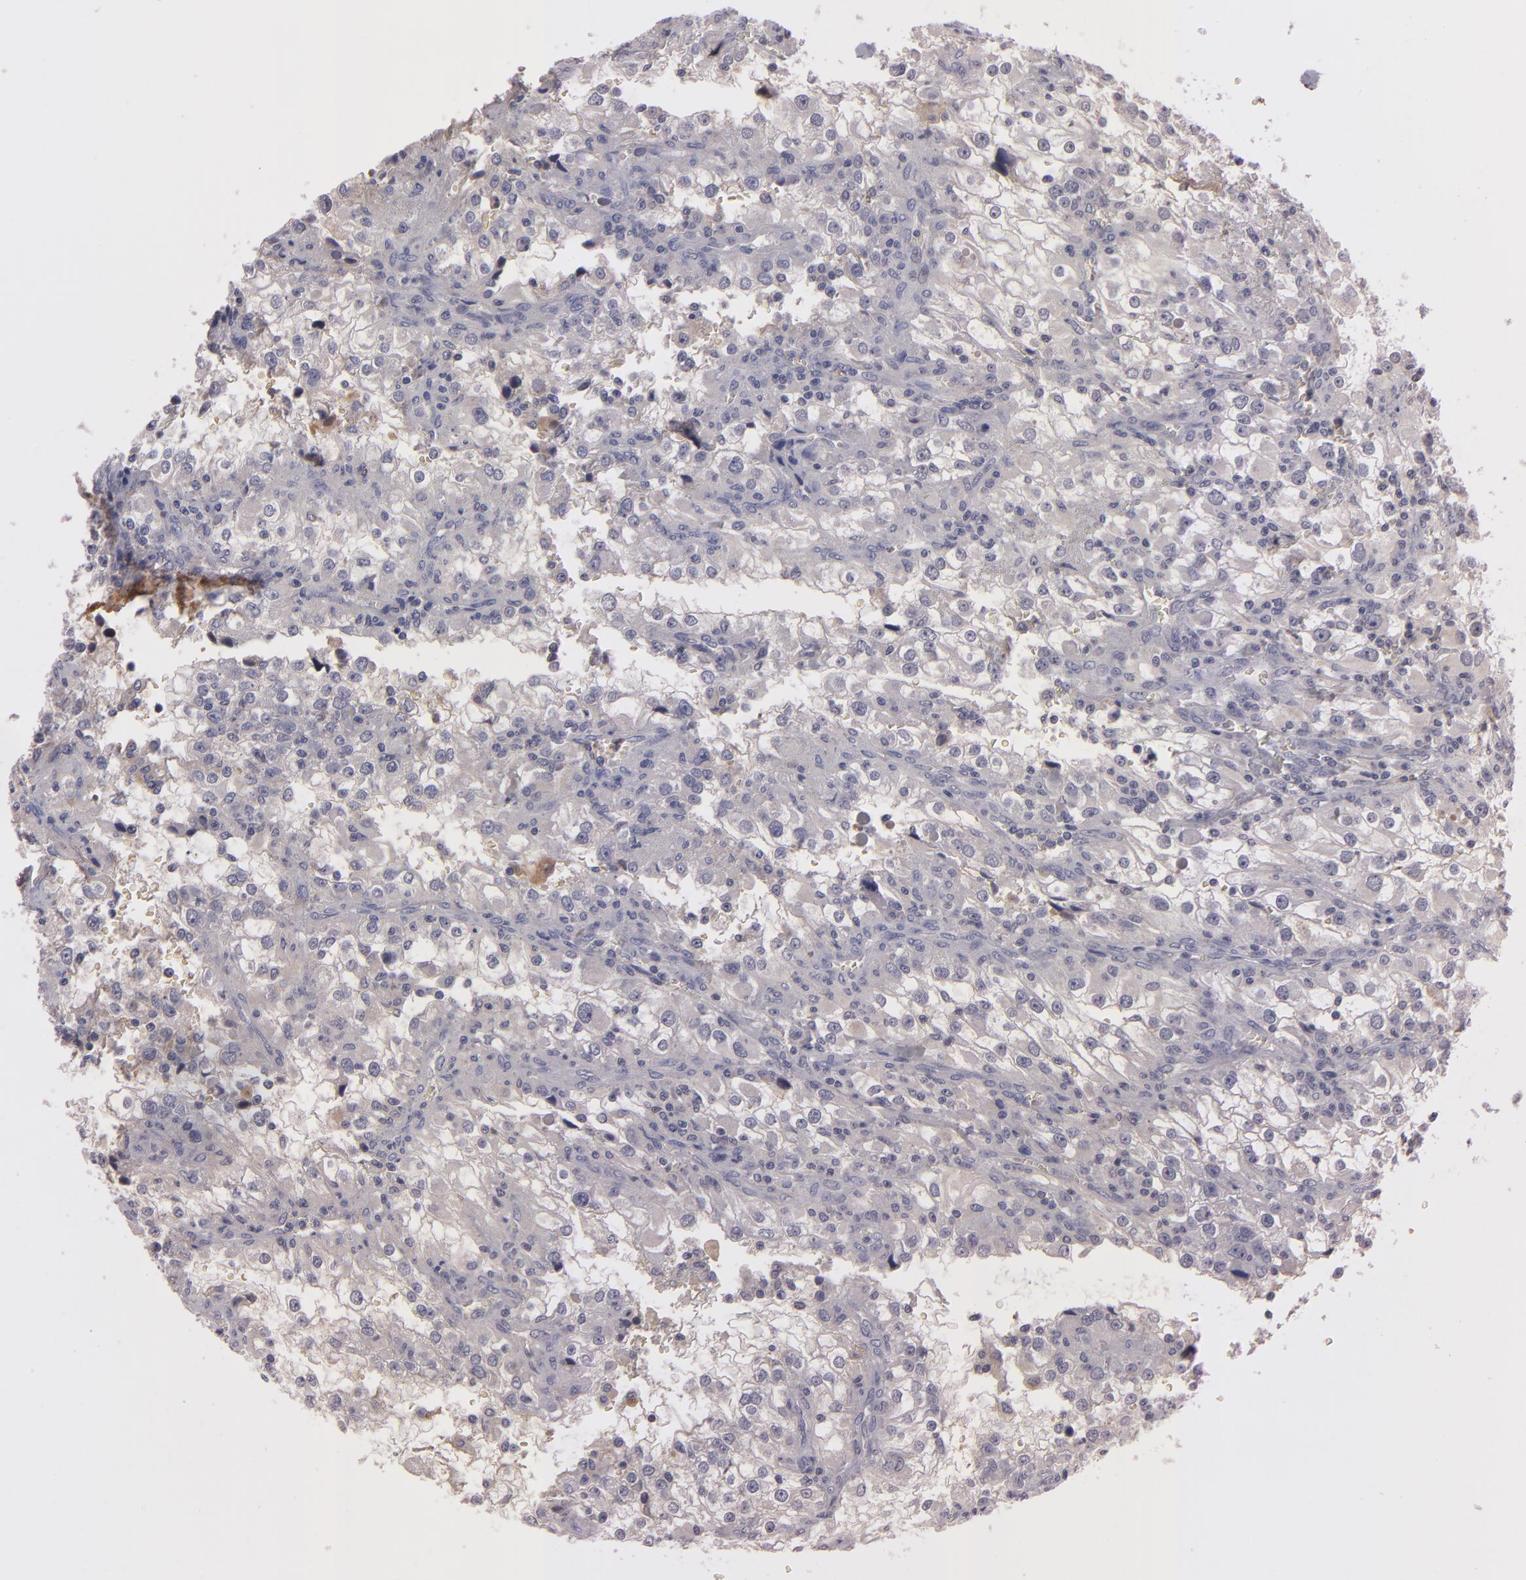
{"staining": {"intensity": "negative", "quantity": "none", "location": "none"}, "tissue": "renal cancer", "cell_type": "Tumor cells", "image_type": "cancer", "snomed": [{"axis": "morphology", "description": "Adenocarcinoma, NOS"}, {"axis": "topography", "description": "Kidney"}], "caption": "This is an immunohistochemistry photomicrograph of human renal cancer (adenocarcinoma). There is no expression in tumor cells.", "gene": "ITIH4", "patient": {"sex": "female", "age": 52}}